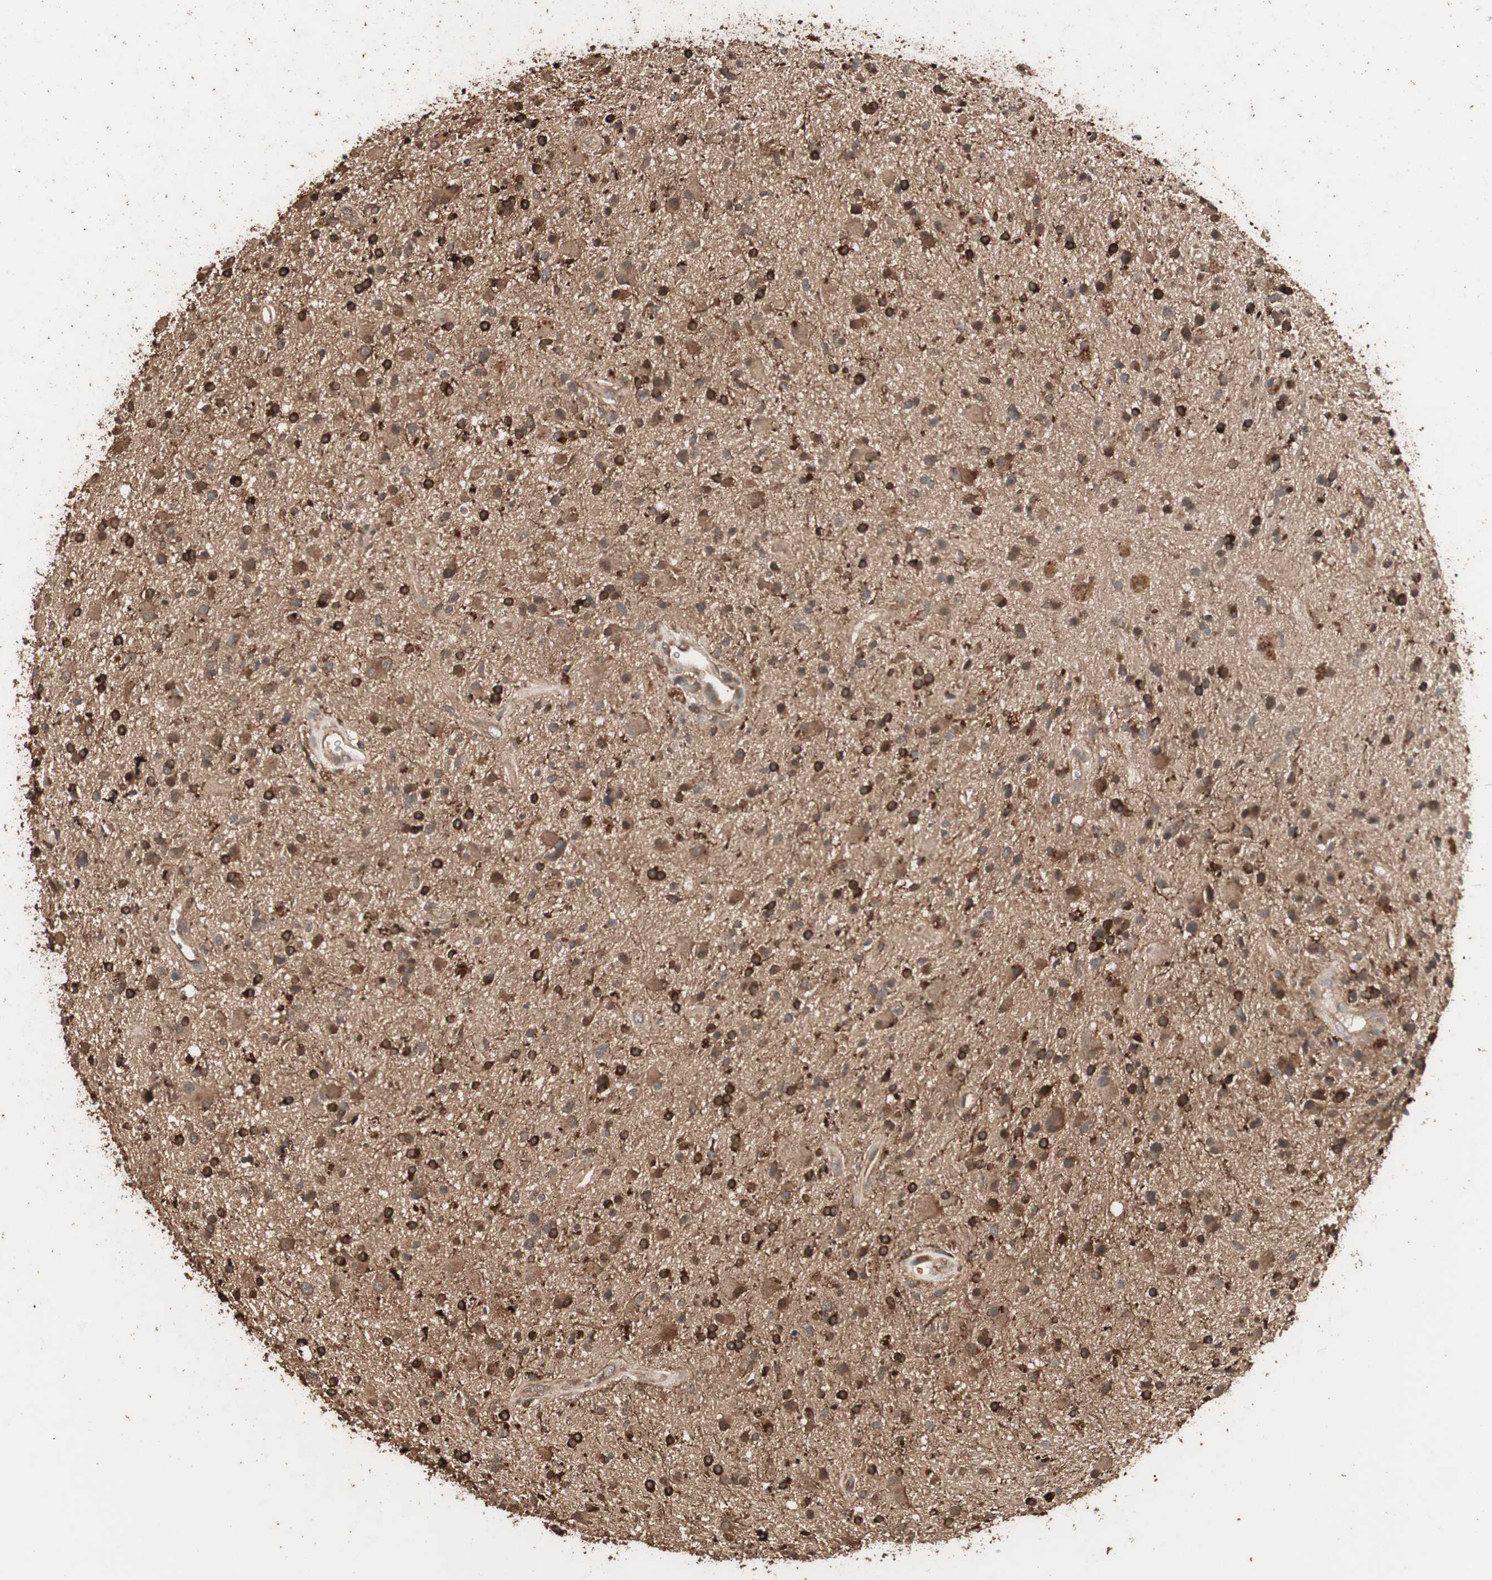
{"staining": {"intensity": "strong", "quantity": ">75%", "location": "cytoplasmic/membranous"}, "tissue": "glioma", "cell_type": "Tumor cells", "image_type": "cancer", "snomed": [{"axis": "morphology", "description": "Glioma, malignant, High grade"}, {"axis": "topography", "description": "Brain"}], "caption": "IHC image of neoplastic tissue: human glioma stained using immunohistochemistry (IHC) reveals high levels of strong protein expression localized specifically in the cytoplasmic/membranous of tumor cells, appearing as a cytoplasmic/membranous brown color.", "gene": "CCN4", "patient": {"sex": "male", "age": 33}}